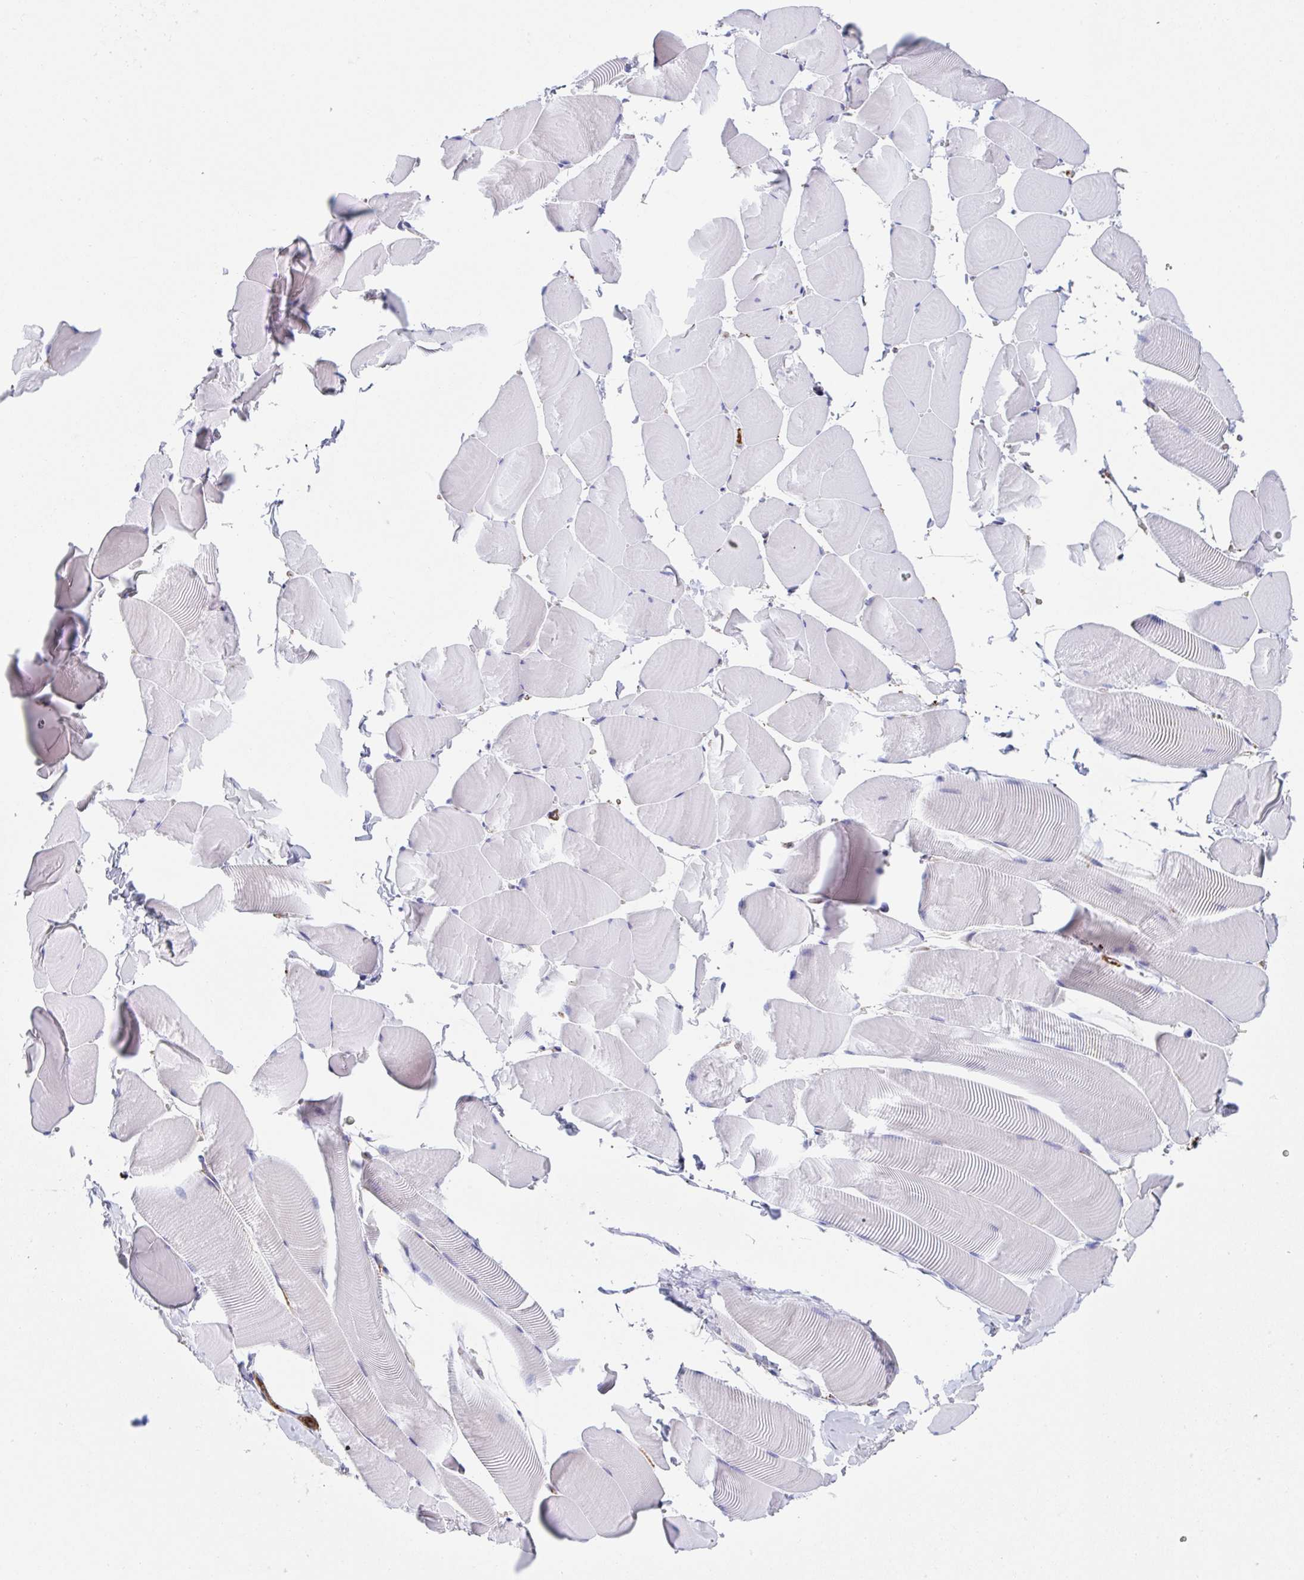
{"staining": {"intensity": "negative", "quantity": "none", "location": "none"}, "tissue": "skeletal muscle", "cell_type": "Myocytes", "image_type": "normal", "snomed": [{"axis": "morphology", "description": "Normal tissue, NOS"}, {"axis": "topography", "description": "Skeletal muscle"}], "caption": "The image reveals no significant staining in myocytes of skeletal muscle. (DAB (3,3'-diaminobenzidine) immunohistochemistry, high magnification).", "gene": "KLC3", "patient": {"sex": "male", "age": 25}}